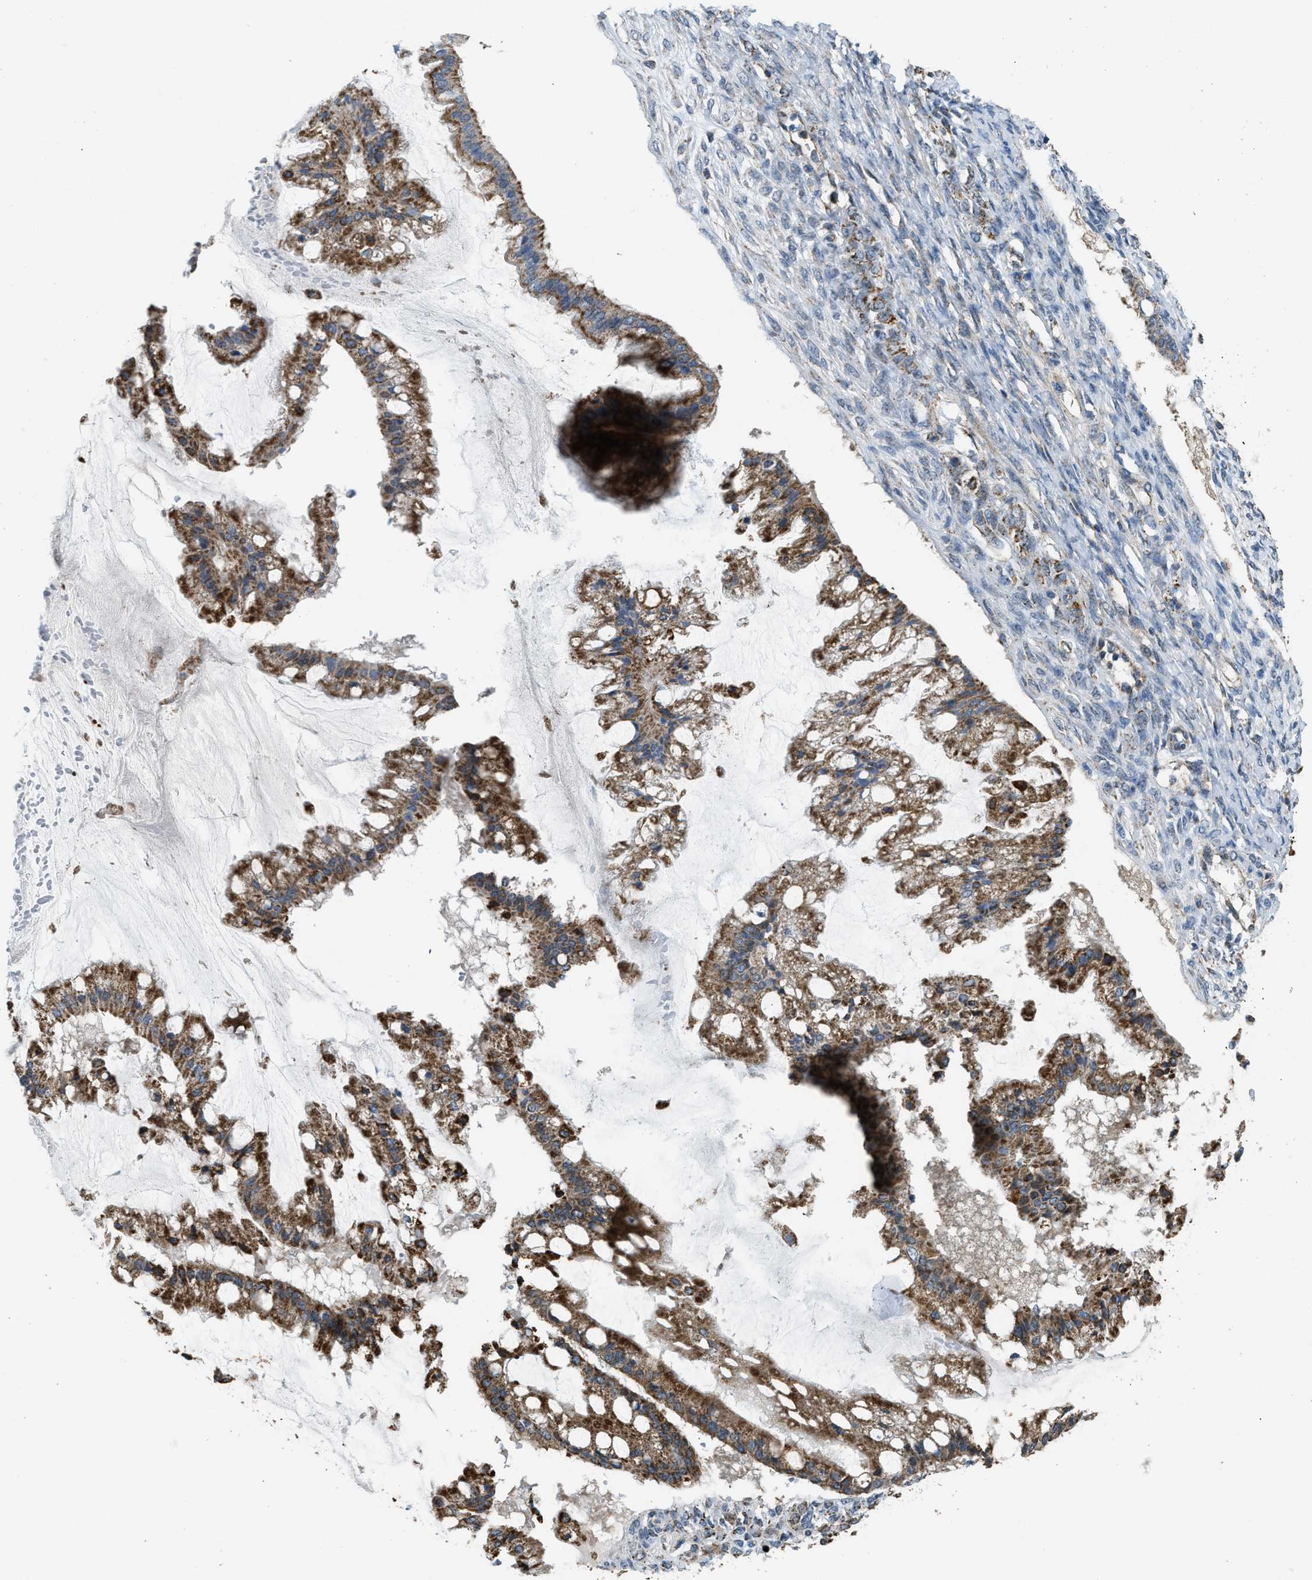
{"staining": {"intensity": "moderate", "quantity": ">75%", "location": "cytoplasmic/membranous"}, "tissue": "ovarian cancer", "cell_type": "Tumor cells", "image_type": "cancer", "snomed": [{"axis": "morphology", "description": "Cystadenocarcinoma, mucinous, NOS"}, {"axis": "topography", "description": "Ovary"}], "caption": "IHC staining of mucinous cystadenocarcinoma (ovarian), which displays medium levels of moderate cytoplasmic/membranous staining in about >75% of tumor cells indicating moderate cytoplasmic/membranous protein expression. The staining was performed using DAB (3,3'-diaminobenzidine) (brown) for protein detection and nuclei were counterstained in hematoxylin (blue).", "gene": "ETFB", "patient": {"sex": "female", "age": 73}}